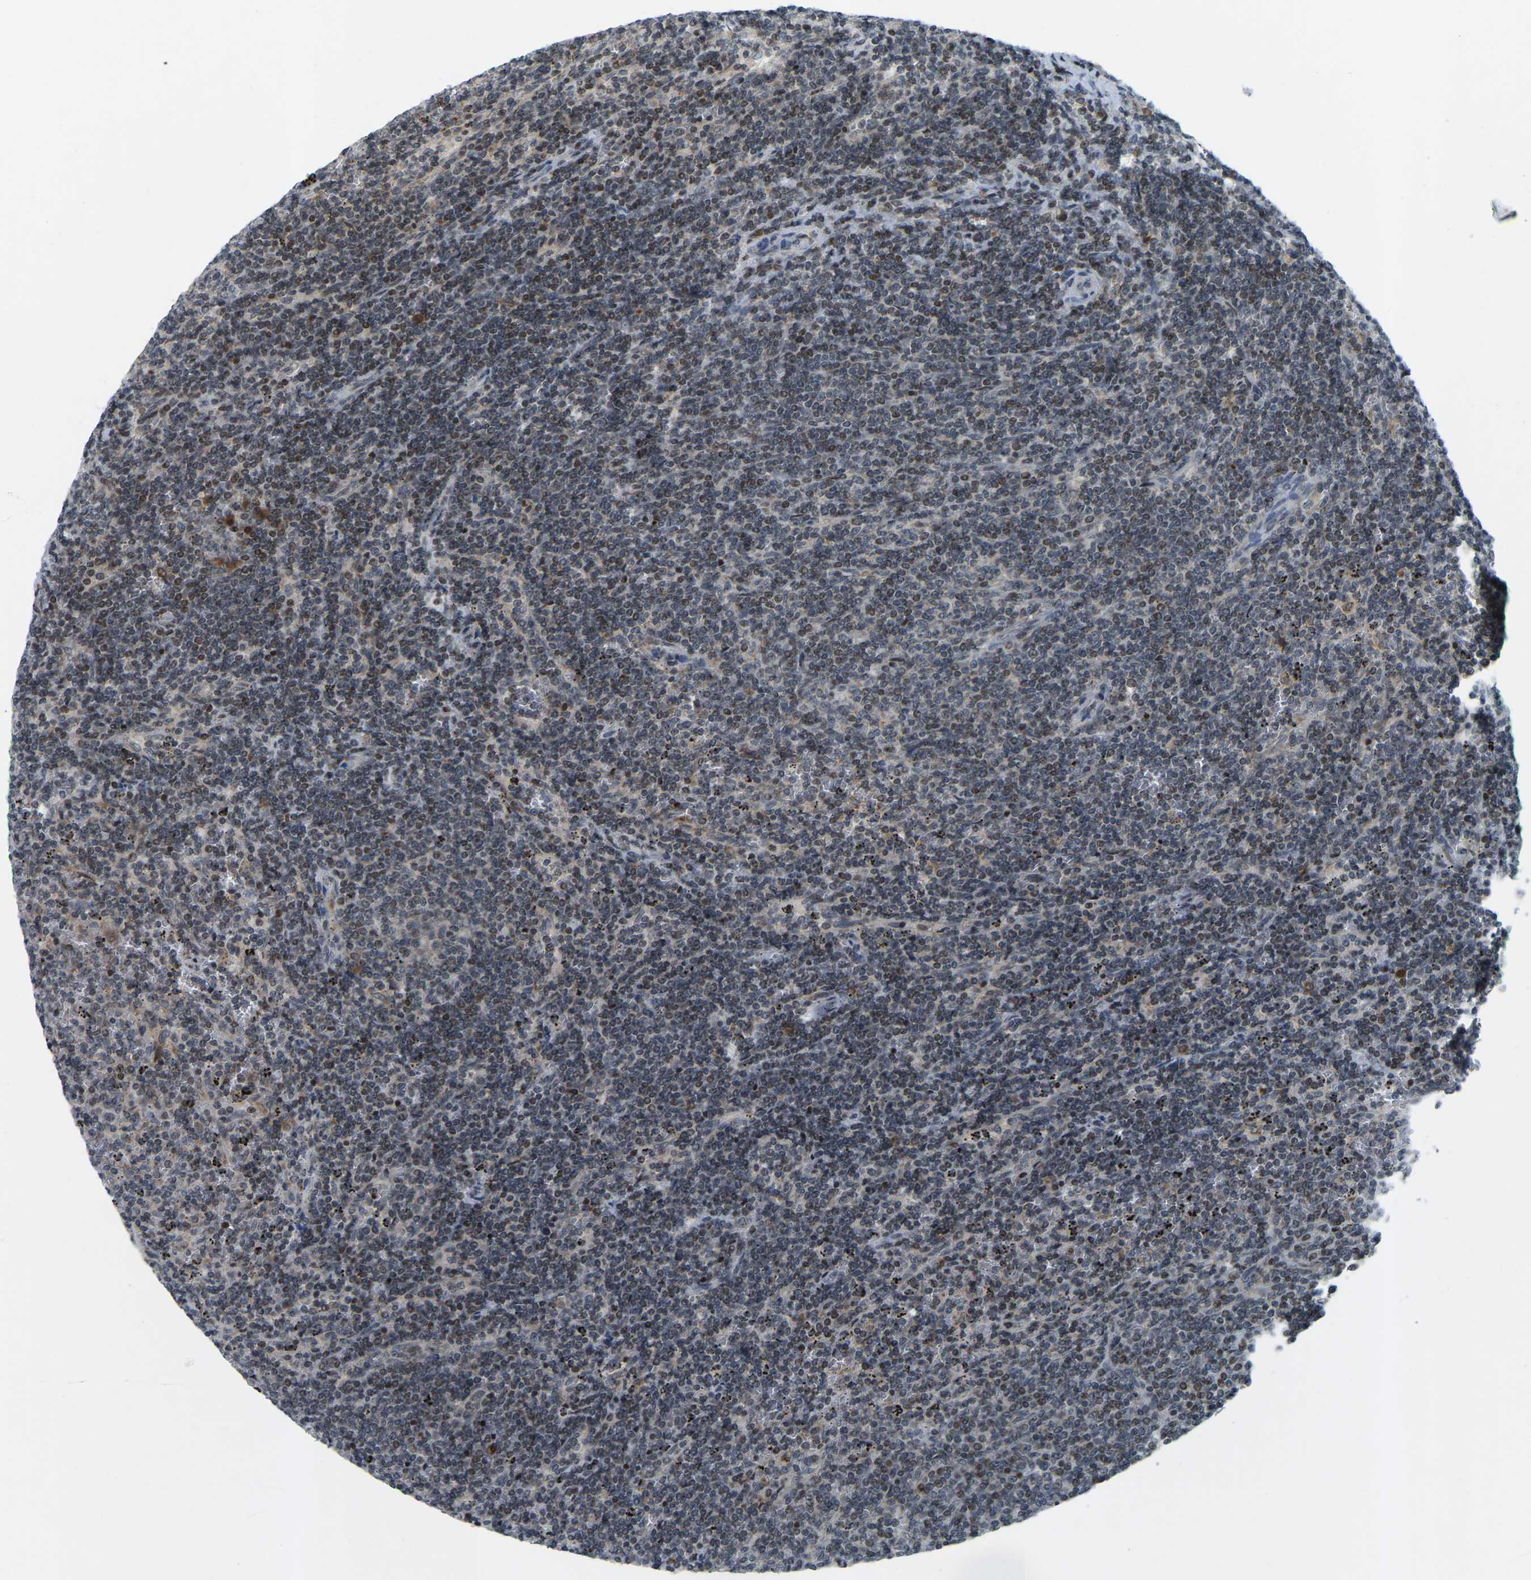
{"staining": {"intensity": "weak", "quantity": "25%-75%", "location": "nuclear"}, "tissue": "lymphoma", "cell_type": "Tumor cells", "image_type": "cancer", "snomed": [{"axis": "morphology", "description": "Malignant lymphoma, non-Hodgkin's type, Low grade"}, {"axis": "topography", "description": "Spleen"}], "caption": "Immunohistochemical staining of lymphoma demonstrates weak nuclear protein staining in about 25%-75% of tumor cells. (Stains: DAB in brown, nuclei in blue, Microscopy: brightfield microscopy at high magnification).", "gene": "PARL", "patient": {"sex": "female", "age": 50}}